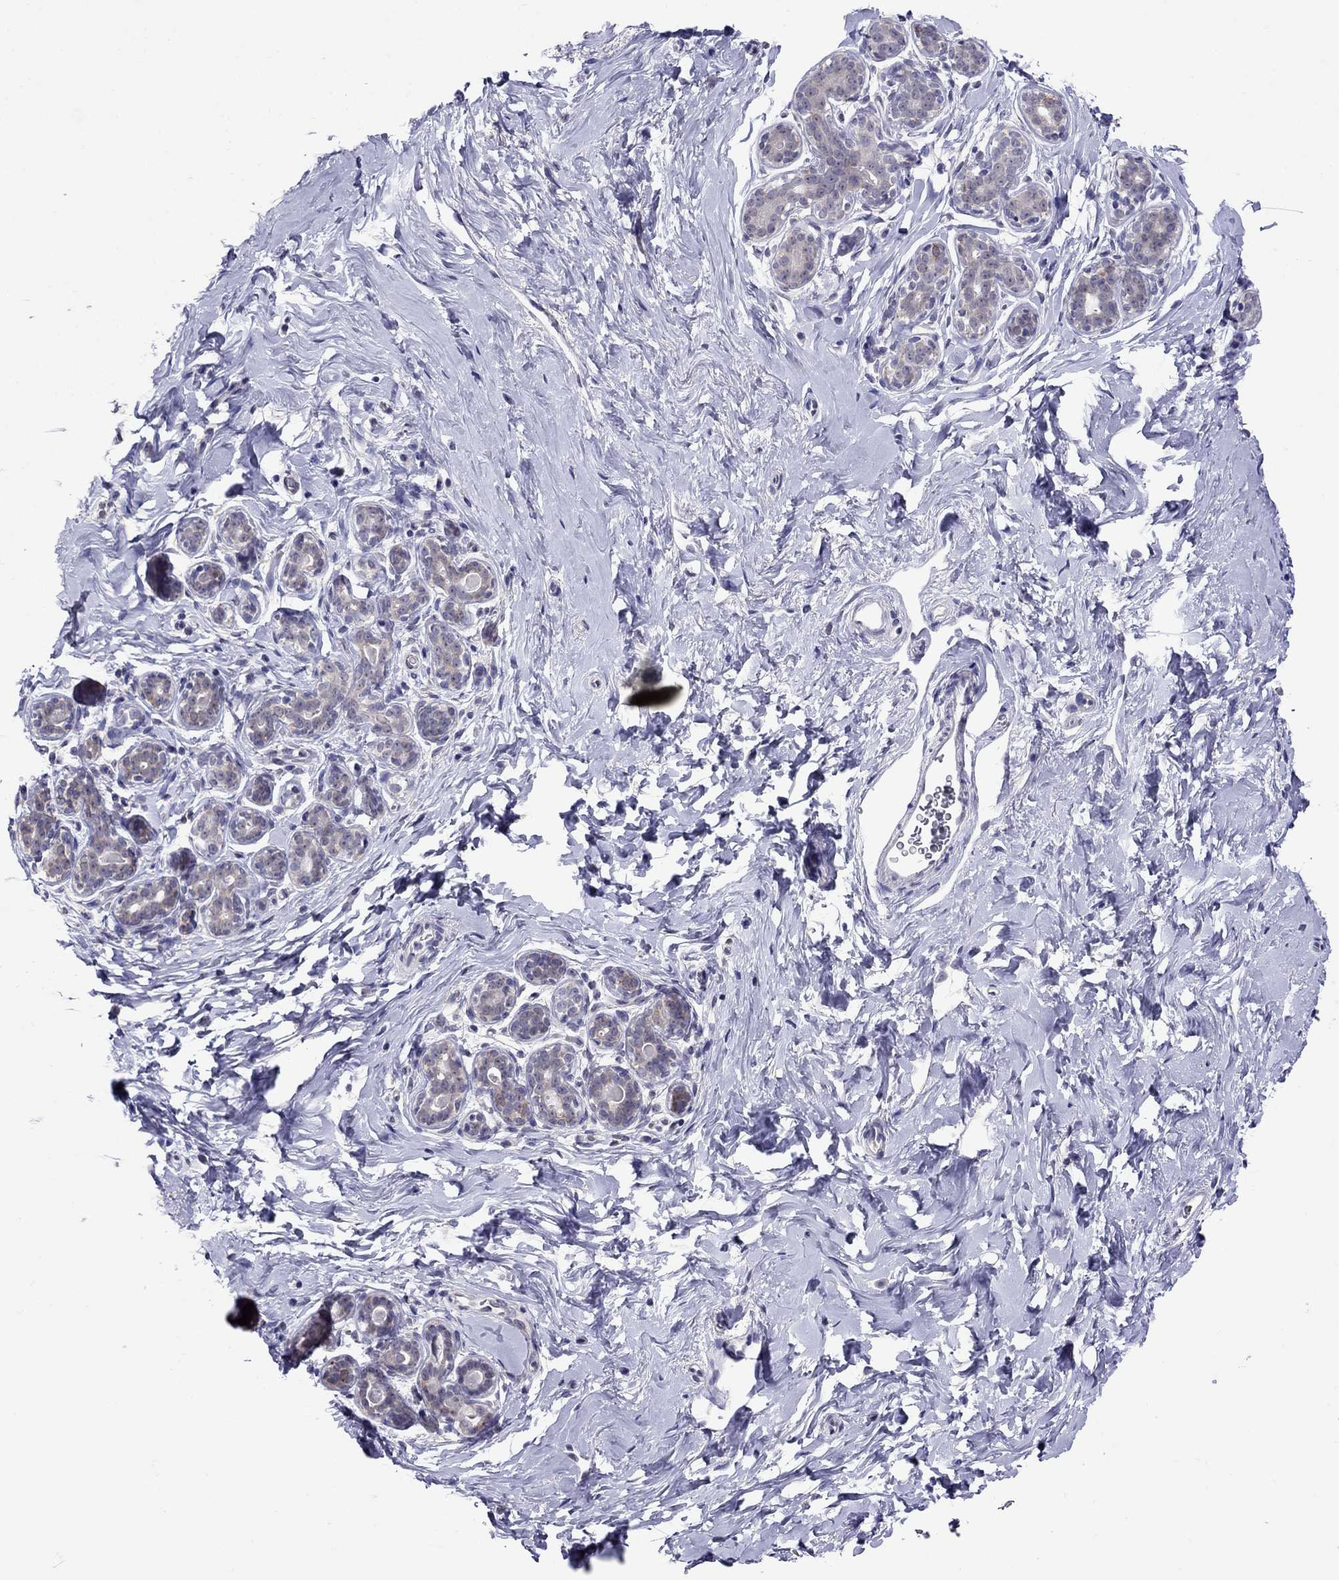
{"staining": {"intensity": "negative", "quantity": "none", "location": "none"}, "tissue": "breast", "cell_type": "Adipocytes", "image_type": "normal", "snomed": [{"axis": "morphology", "description": "Normal tissue, NOS"}, {"axis": "topography", "description": "Skin"}, {"axis": "topography", "description": "Breast"}], "caption": "The immunohistochemistry (IHC) micrograph has no significant expression in adipocytes of breast. Nuclei are stained in blue.", "gene": "MYO3B", "patient": {"sex": "female", "age": 43}}